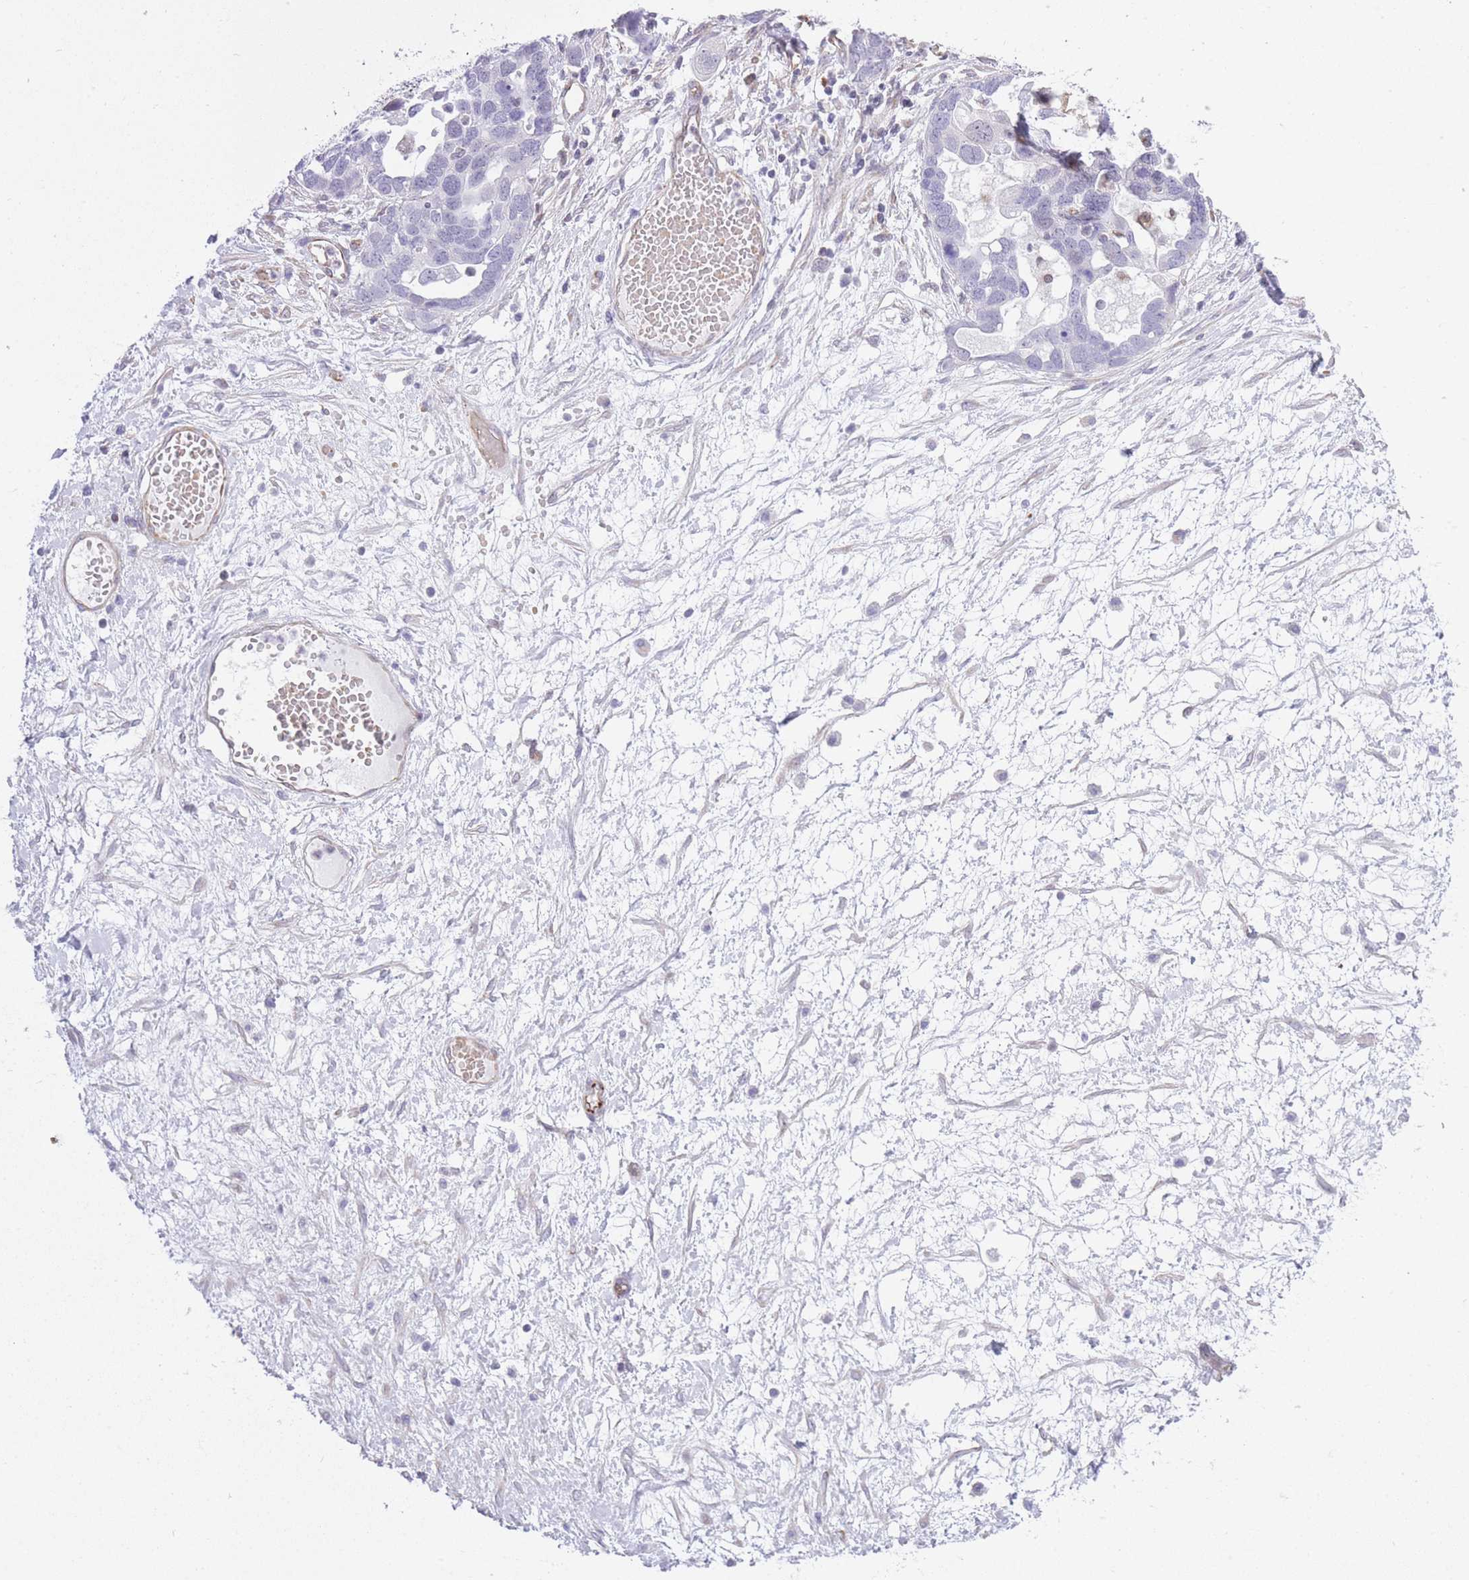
{"staining": {"intensity": "negative", "quantity": "none", "location": "none"}, "tissue": "ovarian cancer", "cell_type": "Tumor cells", "image_type": "cancer", "snomed": [{"axis": "morphology", "description": "Cystadenocarcinoma, serous, NOS"}, {"axis": "topography", "description": "Ovary"}], "caption": "Image shows no protein positivity in tumor cells of serous cystadenocarcinoma (ovarian) tissue.", "gene": "MEIOSIN", "patient": {"sex": "female", "age": 54}}